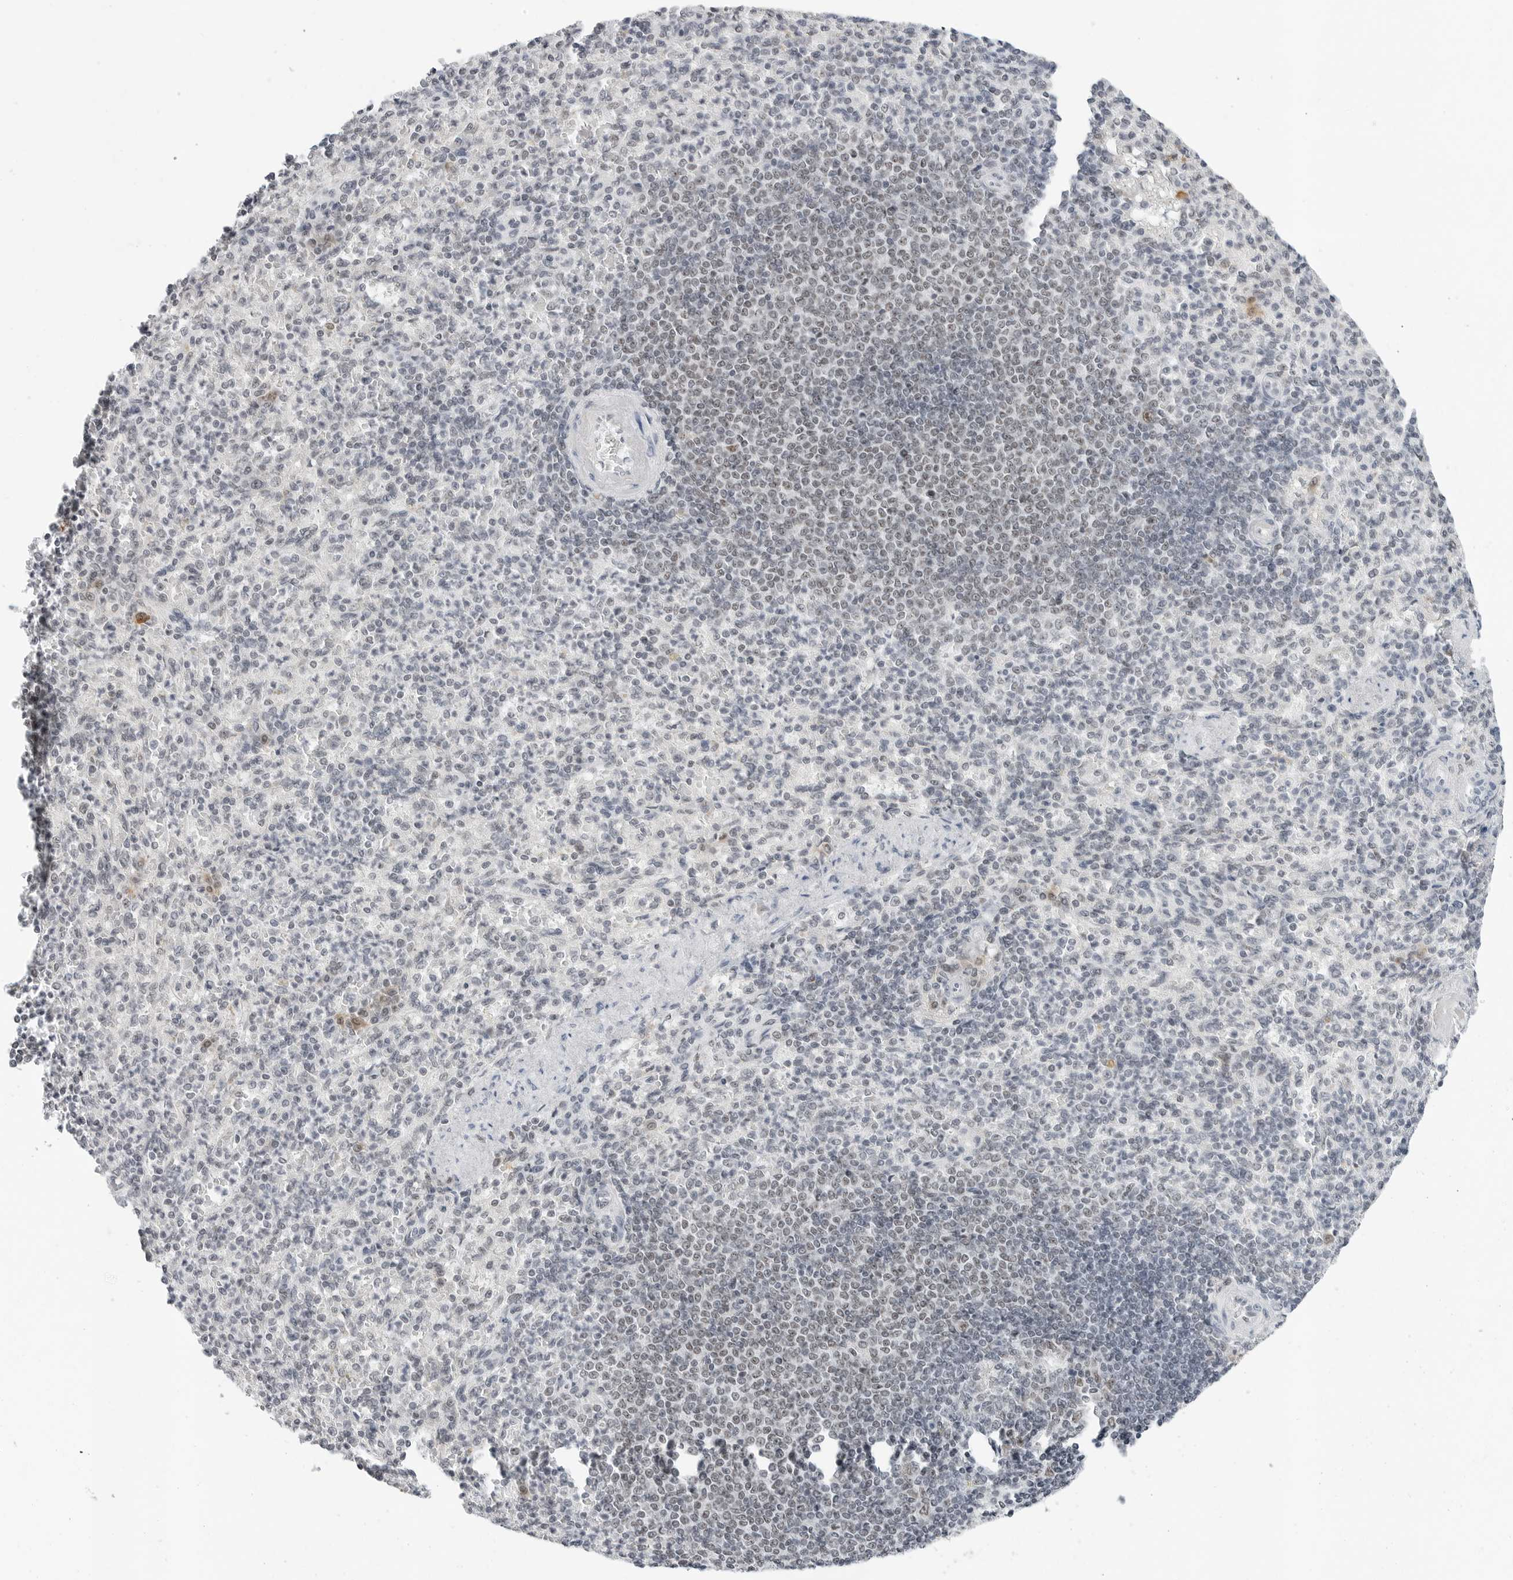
{"staining": {"intensity": "negative", "quantity": "none", "location": "none"}, "tissue": "spleen", "cell_type": "Cells in red pulp", "image_type": "normal", "snomed": [{"axis": "morphology", "description": "Normal tissue, NOS"}, {"axis": "topography", "description": "Spleen"}], "caption": "Spleen stained for a protein using immunohistochemistry demonstrates no expression cells in red pulp.", "gene": "WRAP53", "patient": {"sex": "female", "age": 74}}